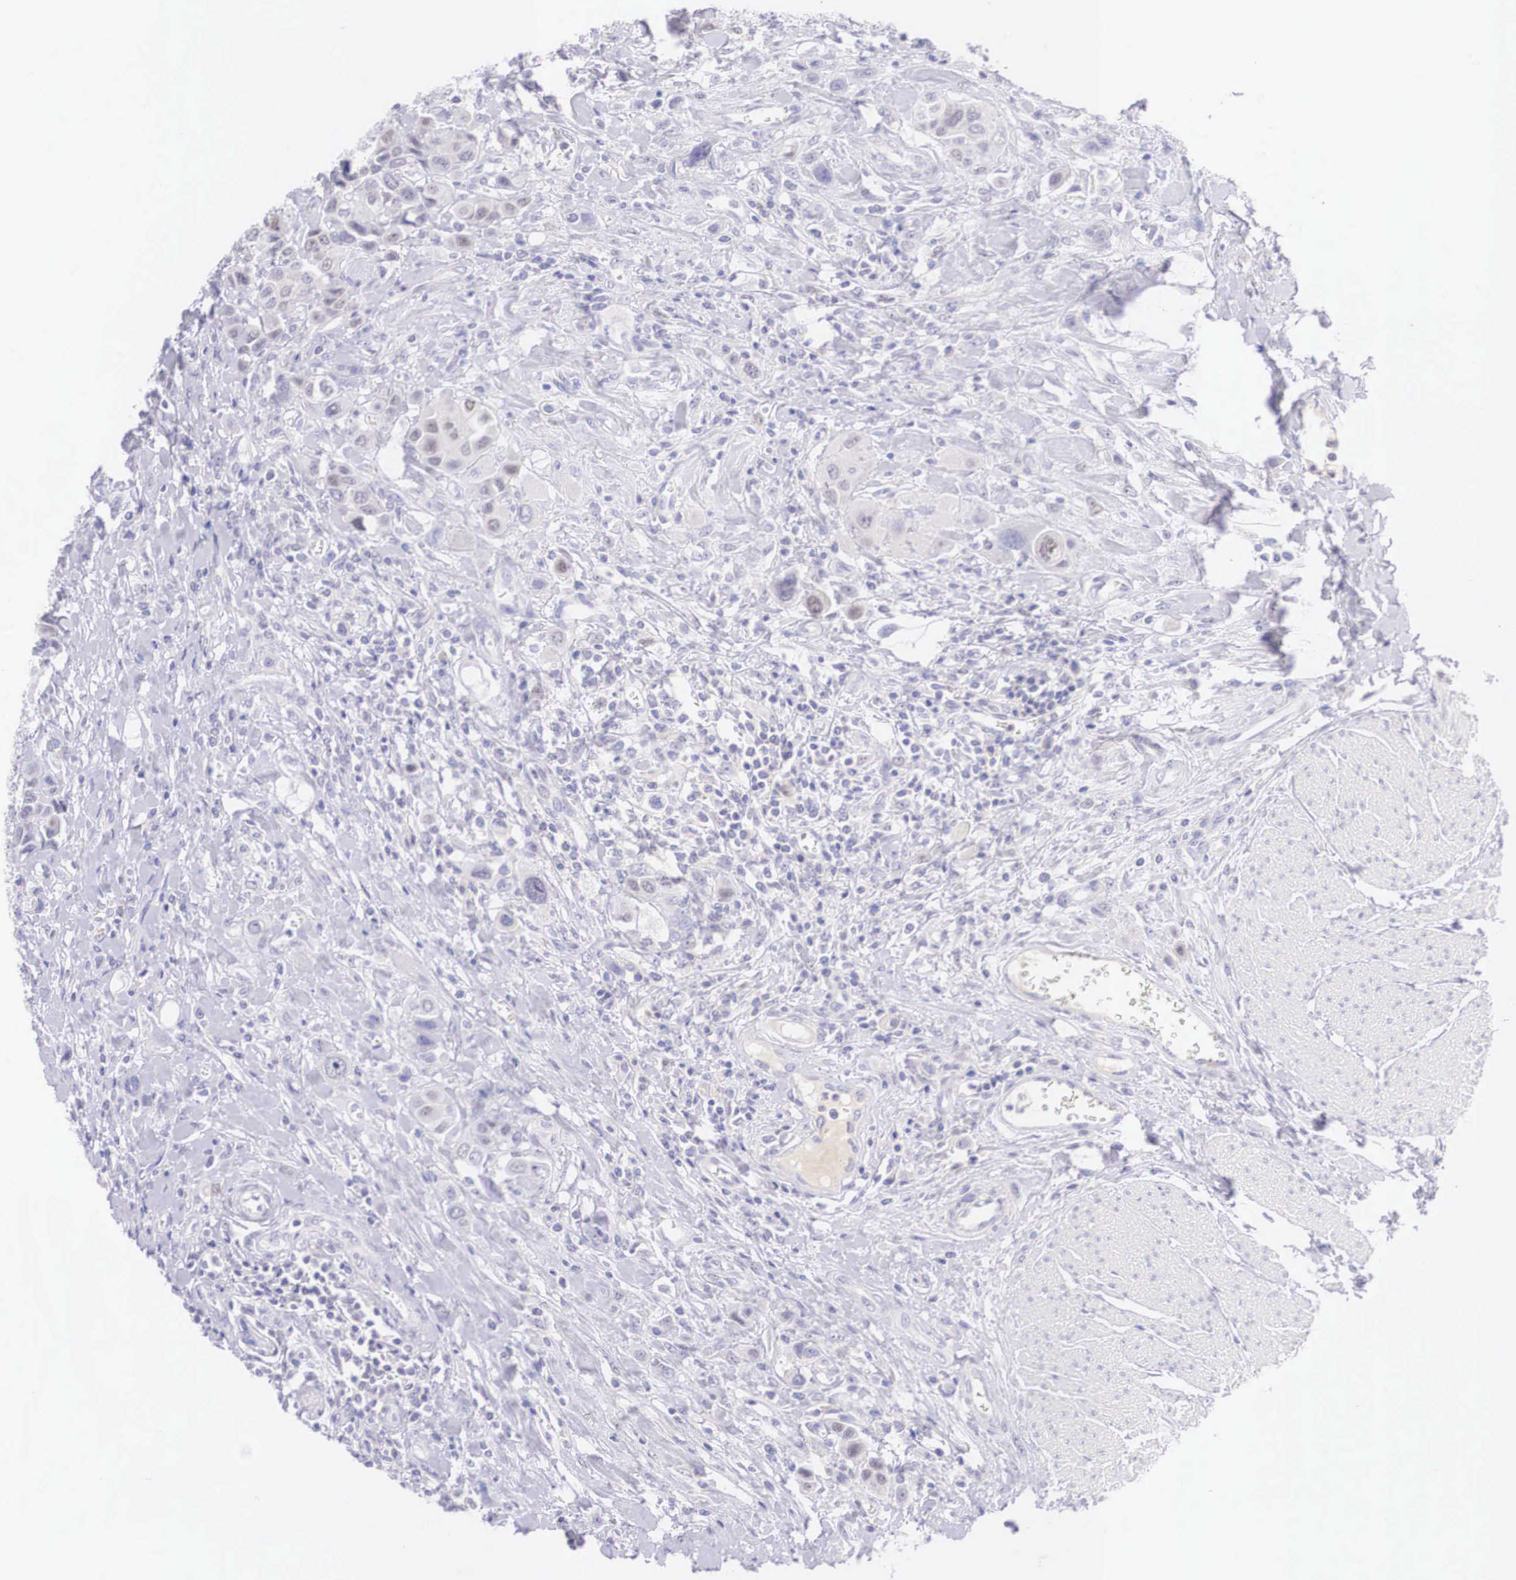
{"staining": {"intensity": "negative", "quantity": "none", "location": "none"}, "tissue": "urothelial cancer", "cell_type": "Tumor cells", "image_type": "cancer", "snomed": [{"axis": "morphology", "description": "Urothelial carcinoma, High grade"}, {"axis": "topography", "description": "Urinary bladder"}], "caption": "The micrograph demonstrates no significant expression in tumor cells of high-grade urothelial carcinoma. The staining is performed using DAB brown chromogen with nuclei counter-stained in using hematoxylin.", "gene": "BCL6", "patient": {"sex": "male", "age": 50}}